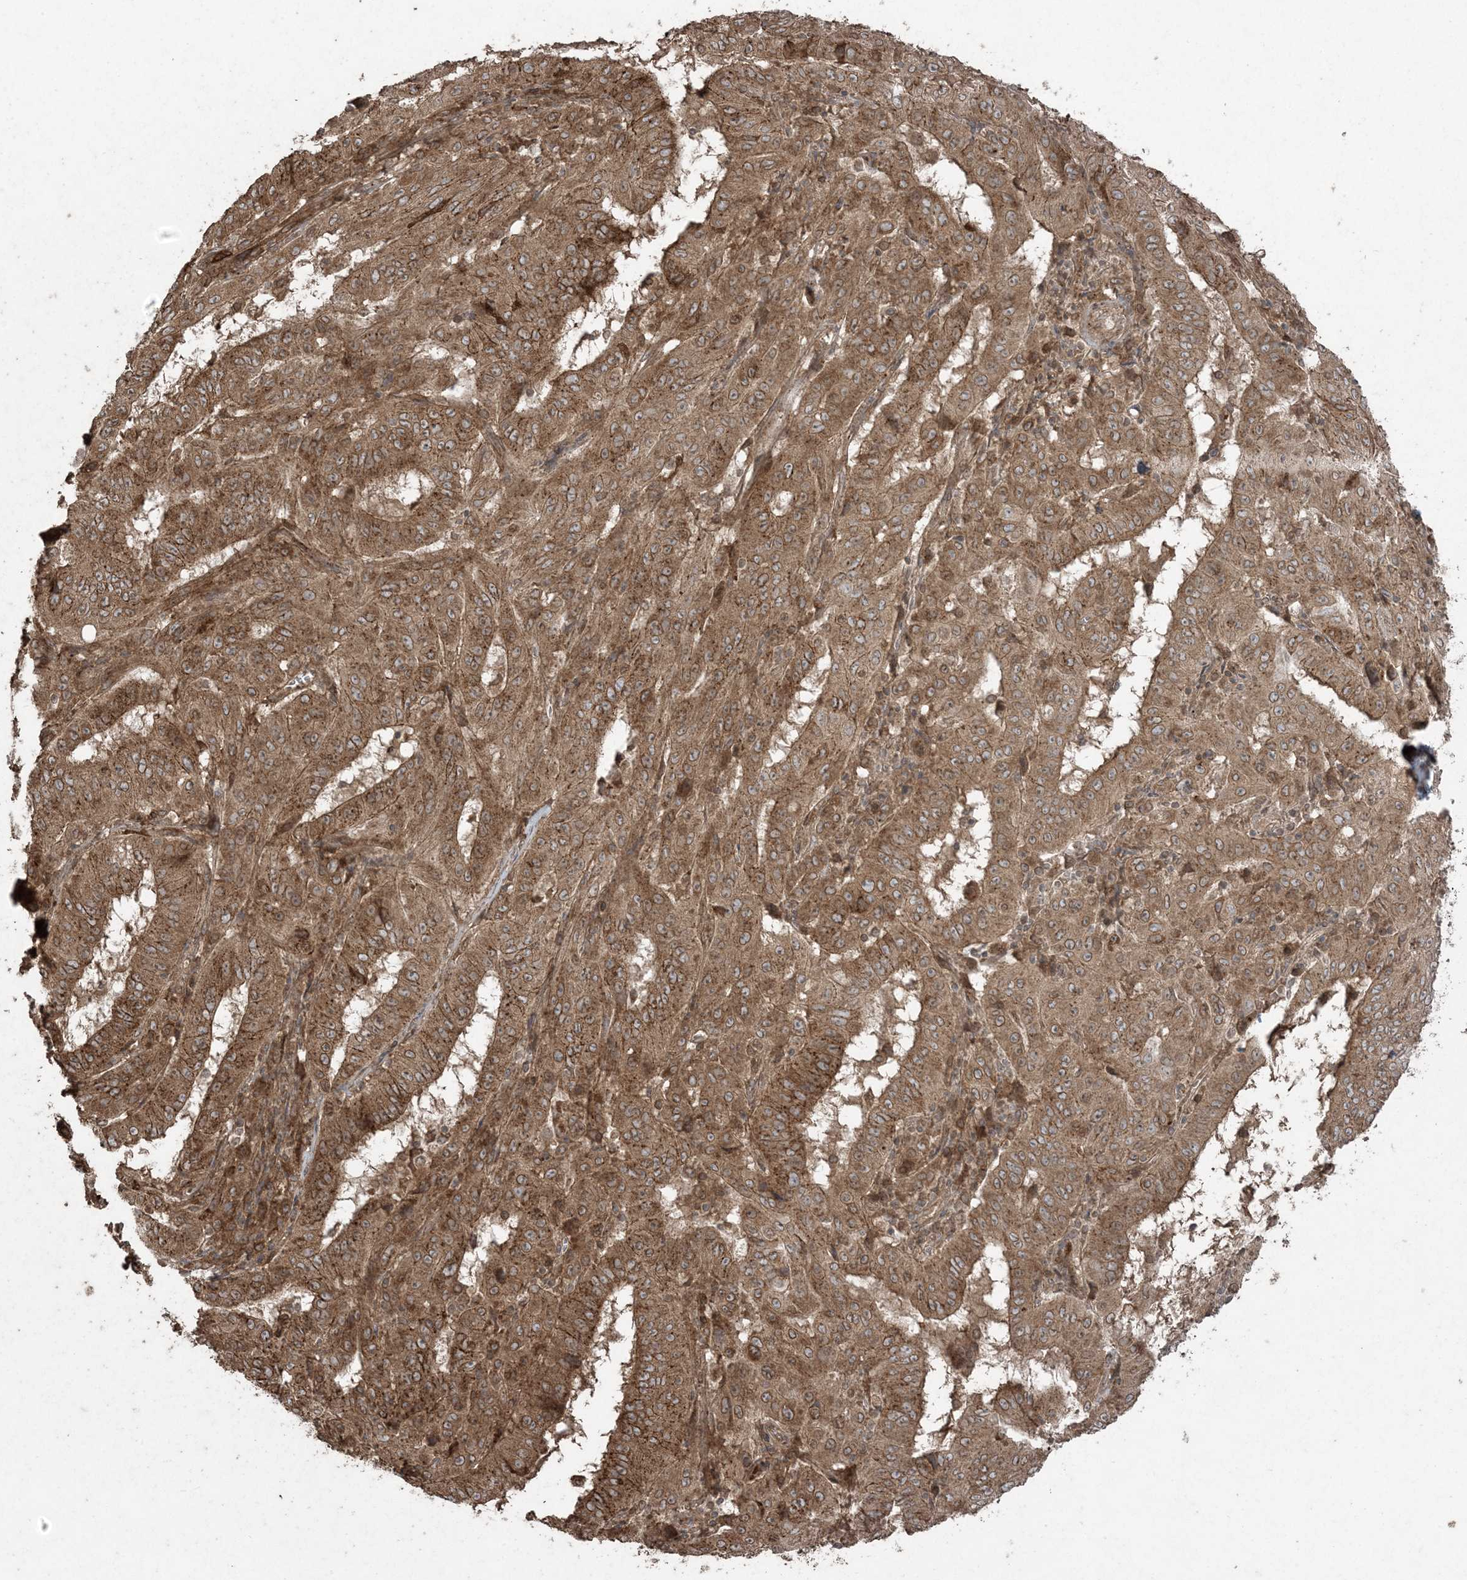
{"staining": {"intensity": "moderate", "quantity": ">75%", "location": "cytoplasmic/membranous"}, "tissue": "pancreatic cancer", "cell_type": "Tumor cells", "image_type": "cancer", "snomed": [{"axis": "morphology", "description": "Adenocarcinoma, NOS"}, {"axis": "topography", "description": "Pancreas"}], "caption": "Adenocarcinoma (pancreatic) stained with a brown dye shows moderate cytoplasmic/membranous positive expression in about >75% of tumor cells.", "gene": "DDX19B", "patient": {"sex": "male", "age": 63}}